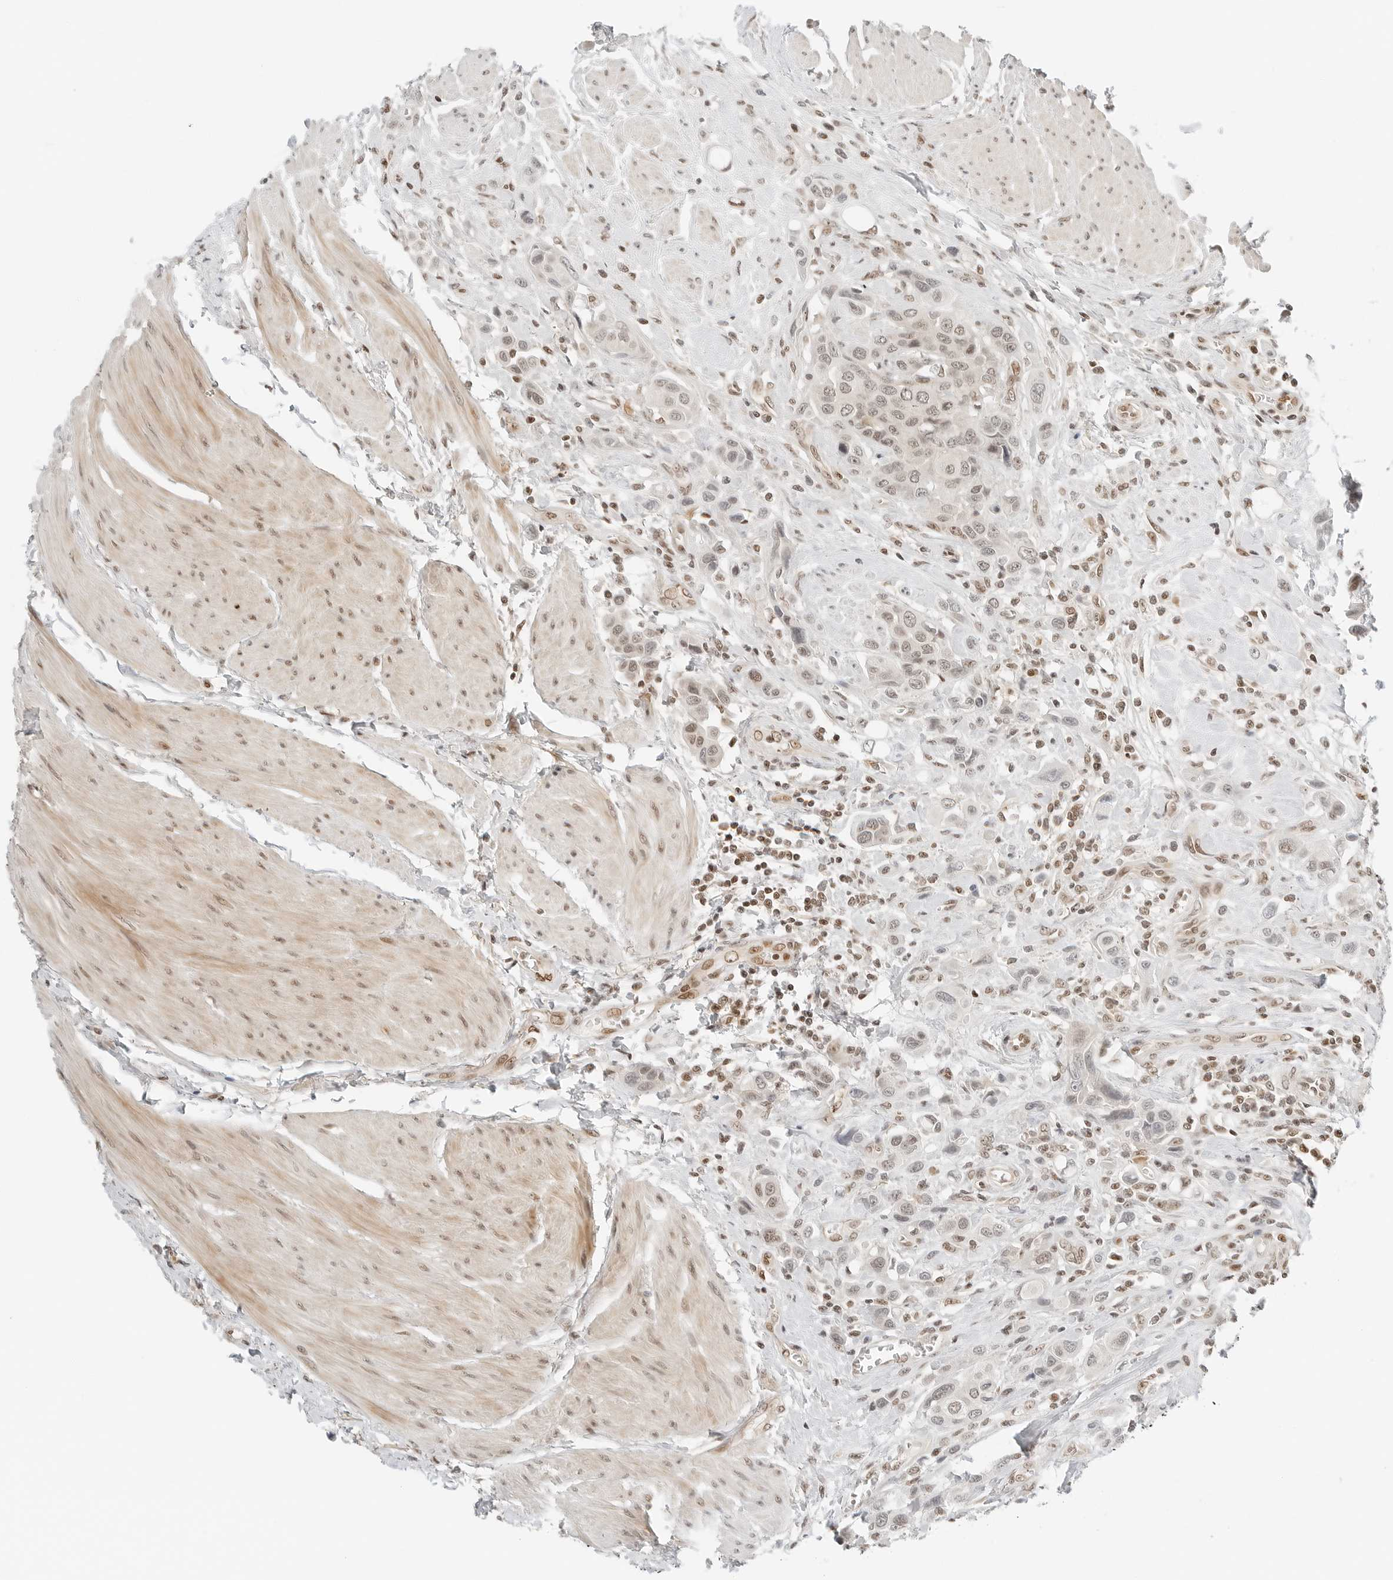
{"staining": {"intensity": "weak", "quantity": "25%-75%", "location": "nuclear"}, "tissue": "urothelial cancer", "cell_type": "Tumor cells", "image_type": "cancer", "snomed": [{"axis": "morphology", "description": "Urothelial carcinoma, High grade"}, {"axis": "topography", "description": "Urinary bladder"}], "caption": "IHC photomicrograph of human urothelial carcinoma (high-grade) stained for a protein (brown), which demonstrates low levels of weak nuclear staining in approximately 25%-75% of tumor cells.", "gene": "CRTC2", "patient": {"sex": "male", "age": 50}}